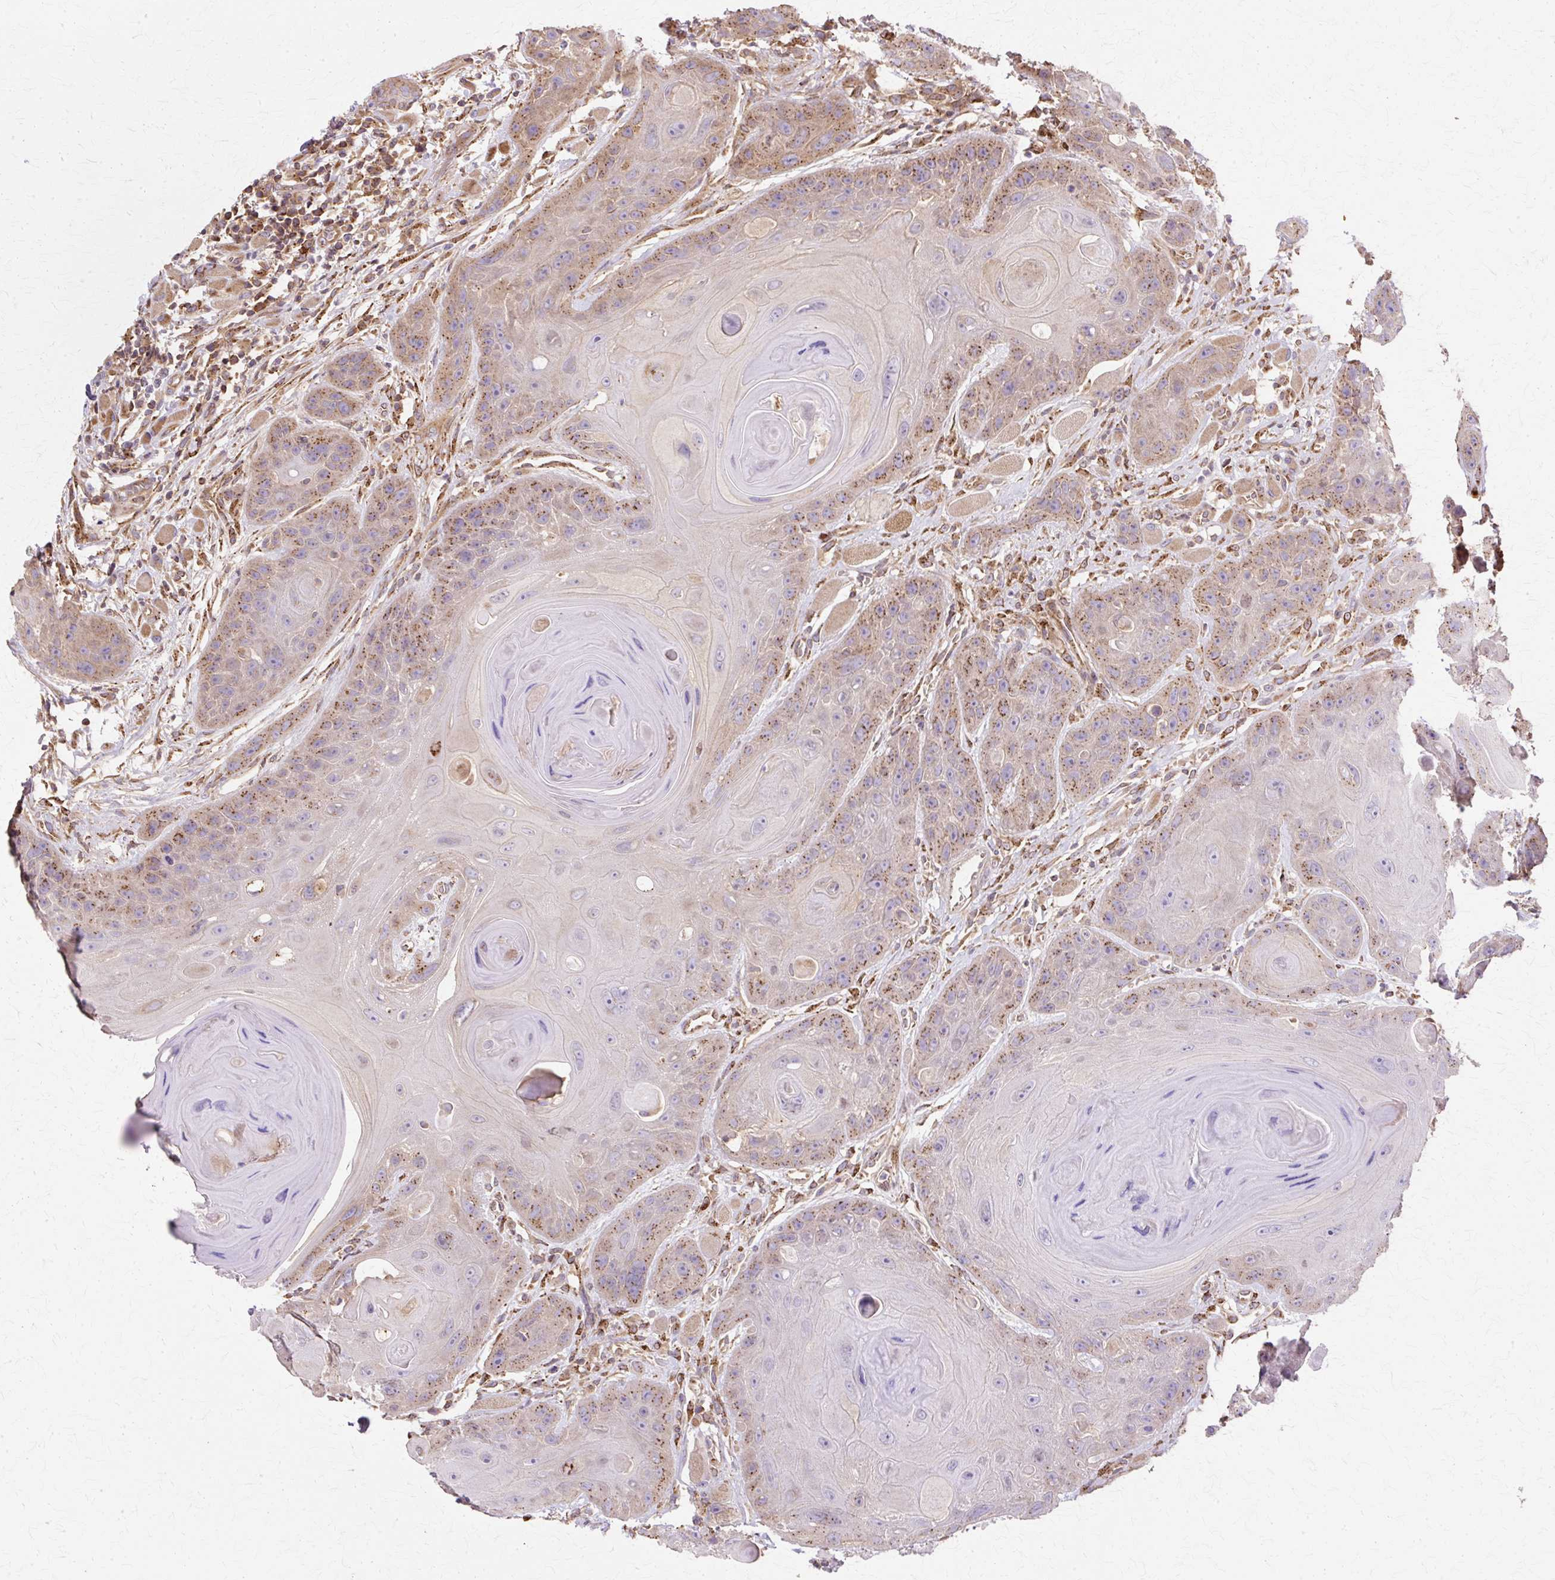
{"staining": {"intensity": "moderate", "quantity": "25%-75%", "location": "cytoplasmic/membranous"}, "tissue": "head and neck cancer", "cell_type": "Tumor cells", "image_type": "cancer", "snomed": [{"axis": "morphology", "description": "Squamous cell carcinoma, NOS"}, {"axis": "topography", "description": "Head-Neck"}], "caption": "Brown immunohistochemical staining in head and neck squamous cell carcinoma shows moderate cytoplasmic/membranous expression in about 25%-75% of tumor cells.", "gene": "COPB1", "patient": {"sex": "female", "age": 59}}